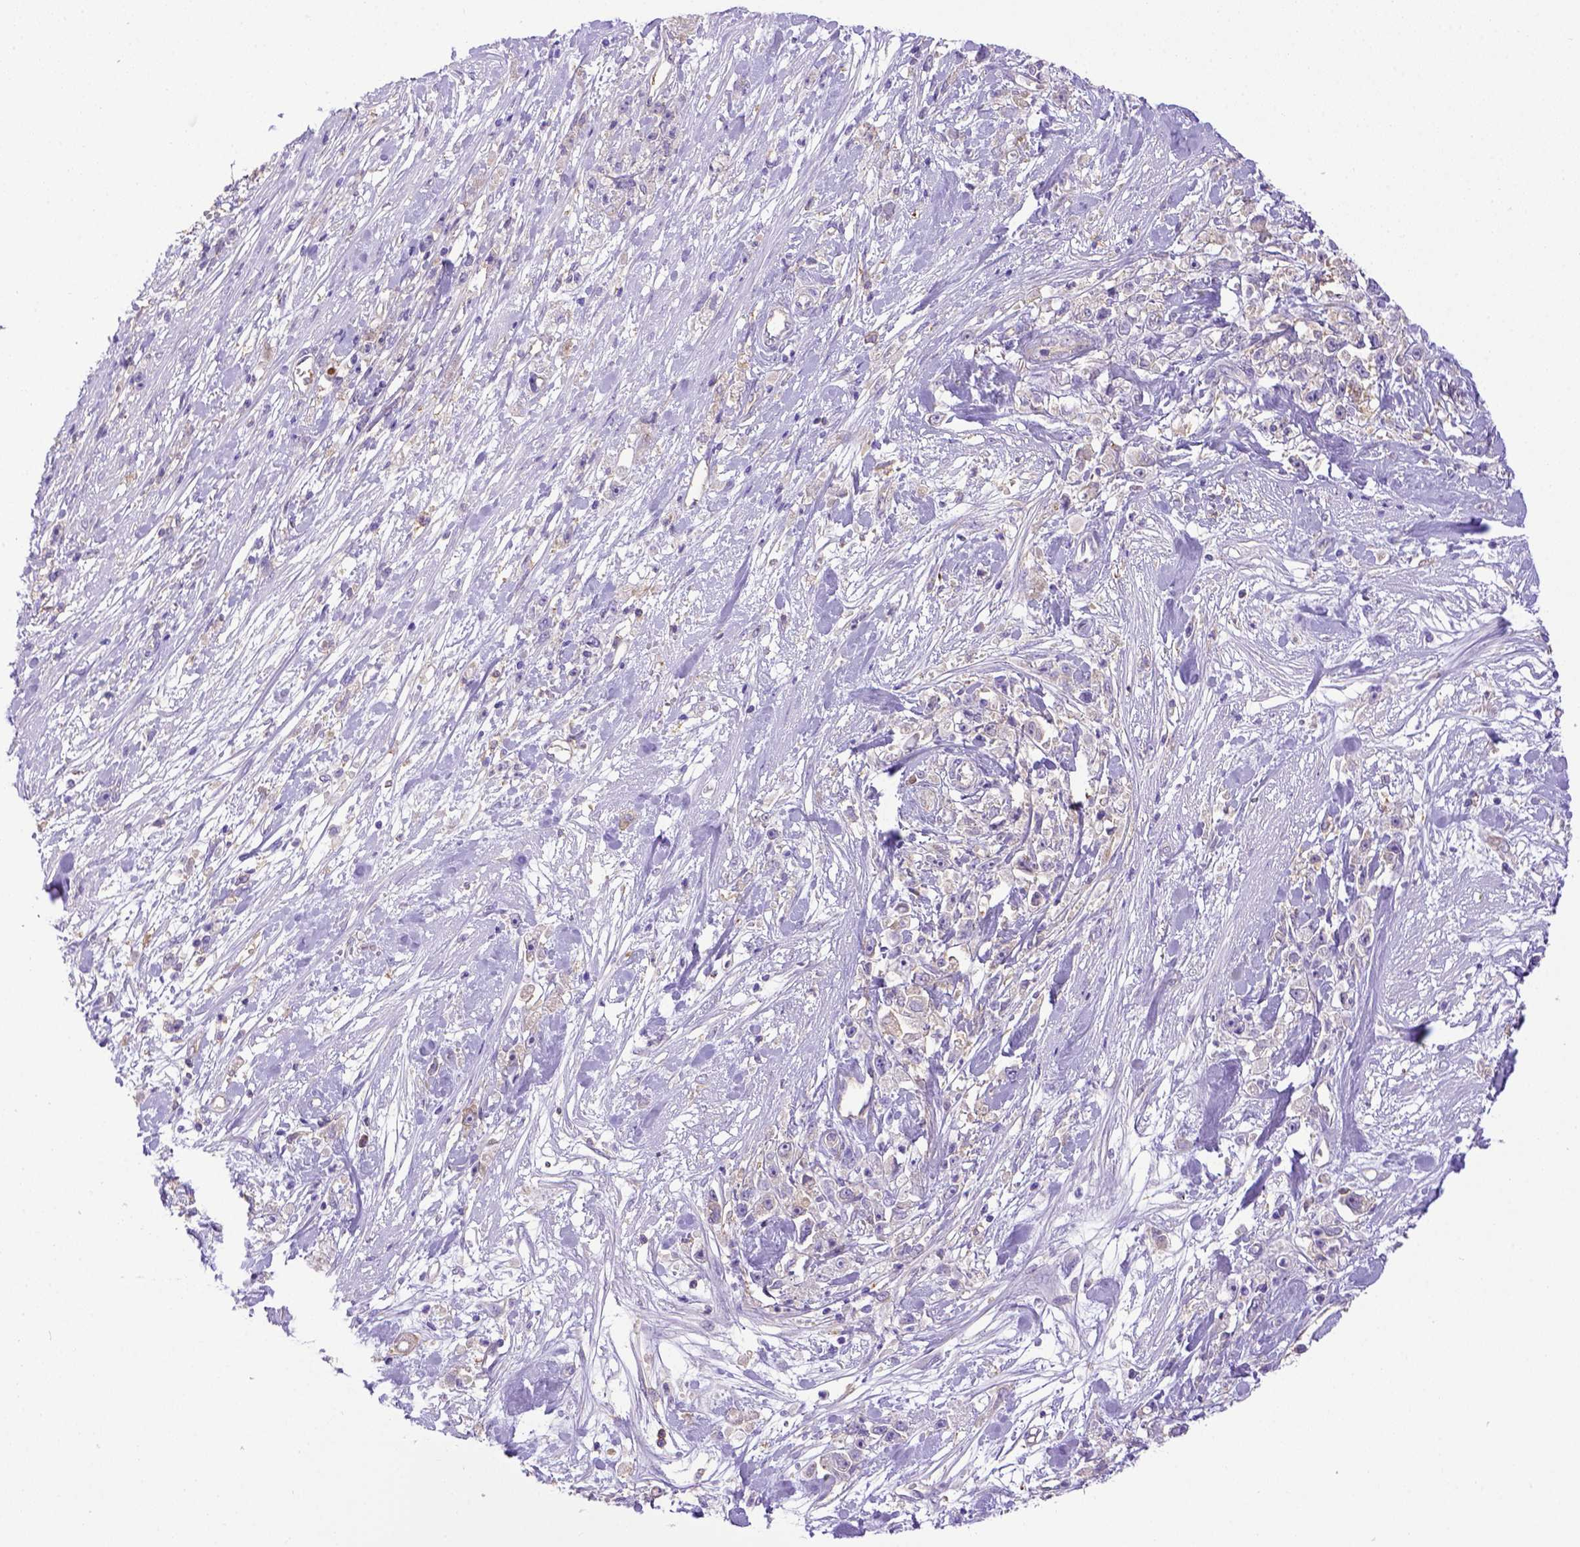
{"staining": {"intensity": "negative", "quantity": "none", "location": "none"}, "tissue": "stomach cancer", "cell_type": "Tumor cells", "image_type": "cancer", "snomed": [{"axis": "morphology", "description": "Adenocarcinoma, NOS"}, {"axis": "topography", "description": "Stomach"}], "caption": "Tumor cells are negative for brown protein staining in stomach adenocarcinoma. Nuclei are stained in blue.", "gene": "CD40", "patient": {"sex": "female", "age": 59}}